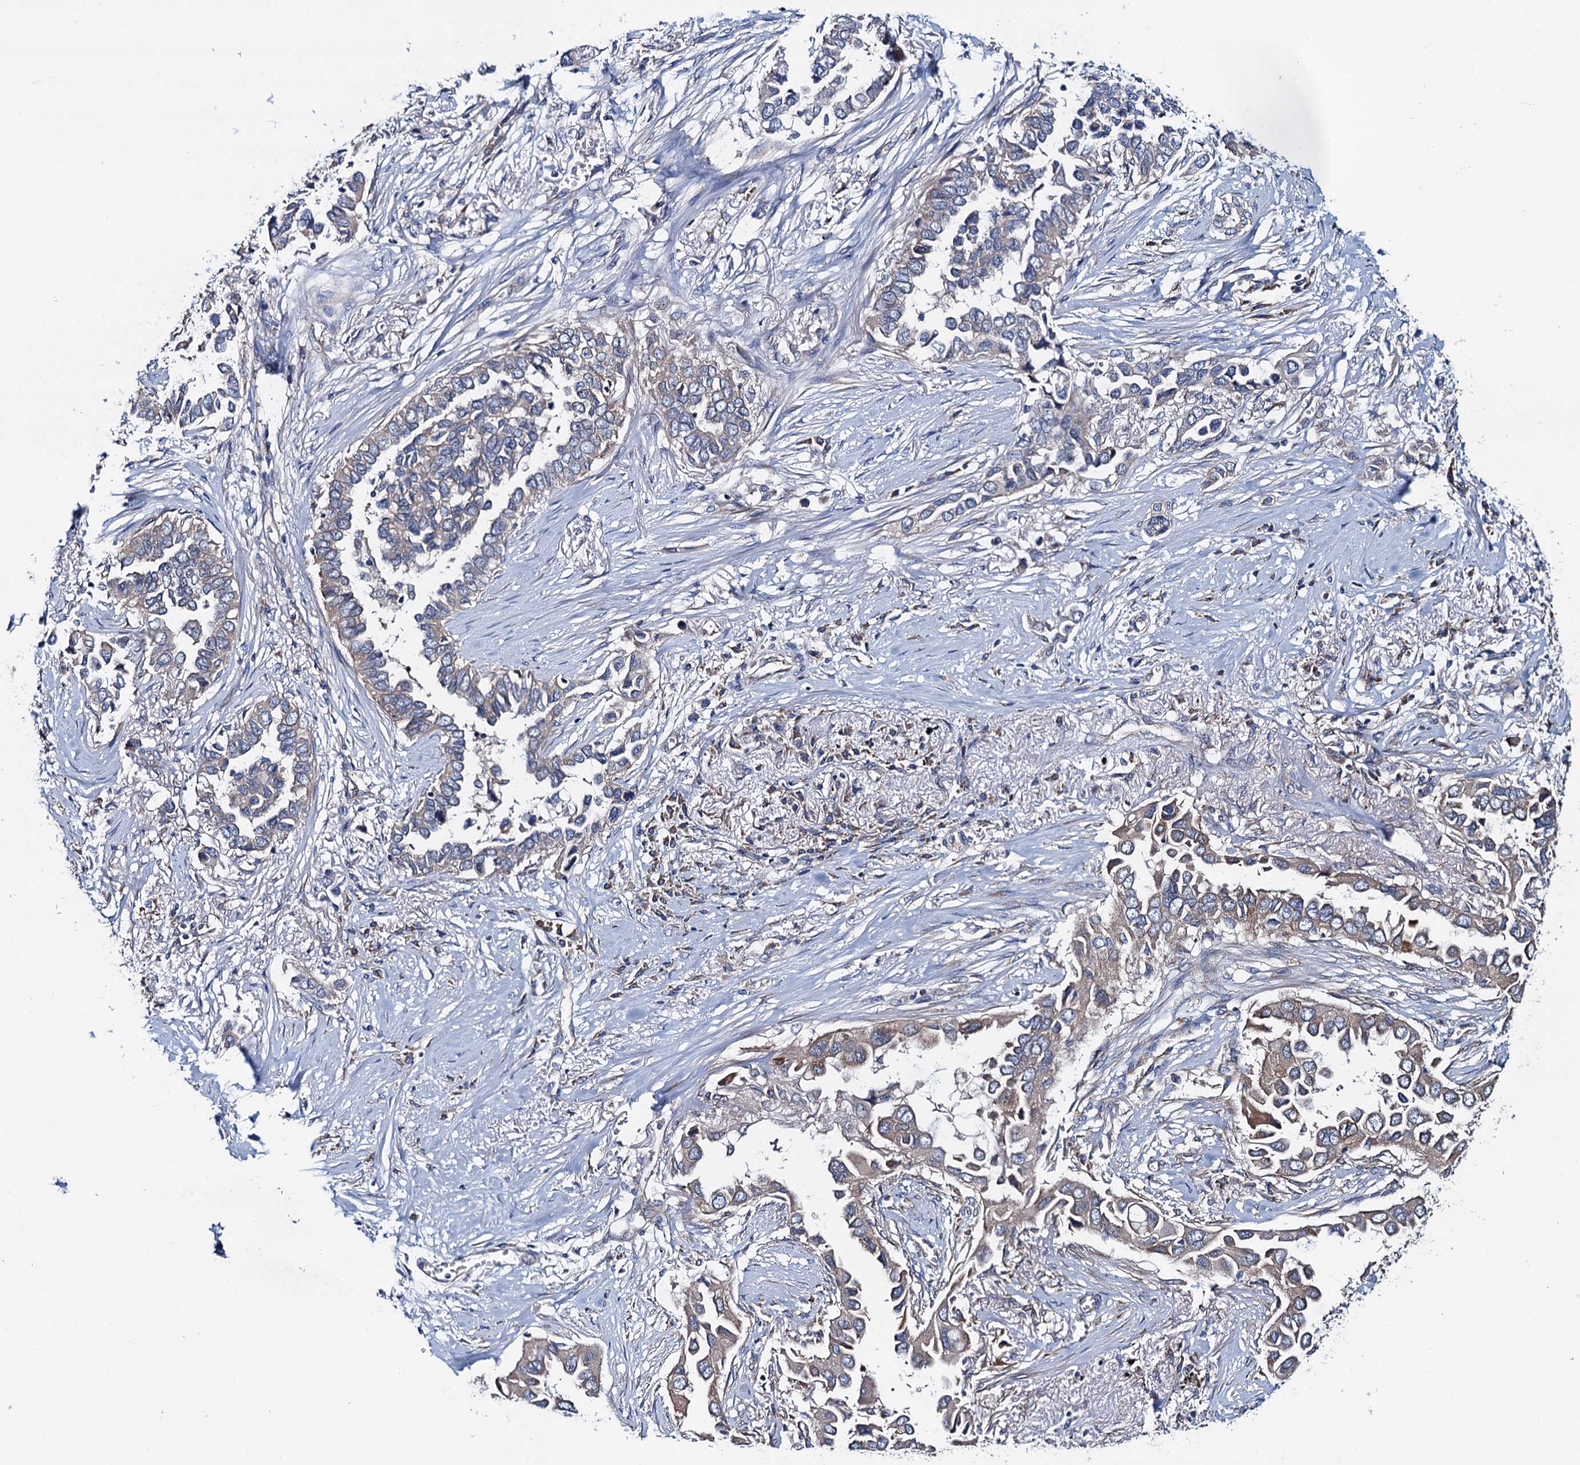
{"staining": {"intensity": "weak", "quantity": "25%-75%", "location": "cytoplasmic/membranous"}, "tissue": "lung cancer", "cell_type": "Tumor cells", "image_type": "cancer", "snomed": [{"axis": "morphology", "description": "Adenocarcinoma, NOS"}, {"axis": "topography", "description": "Lung"}], "caption": "Protein staining exhibits weak cytoplasmic/membranous expression in about 25%-75% of tumor cells in lung adenocarcinoma.", "gene": "ADCY9", "patient": {"sex": "female", "age": 76}}